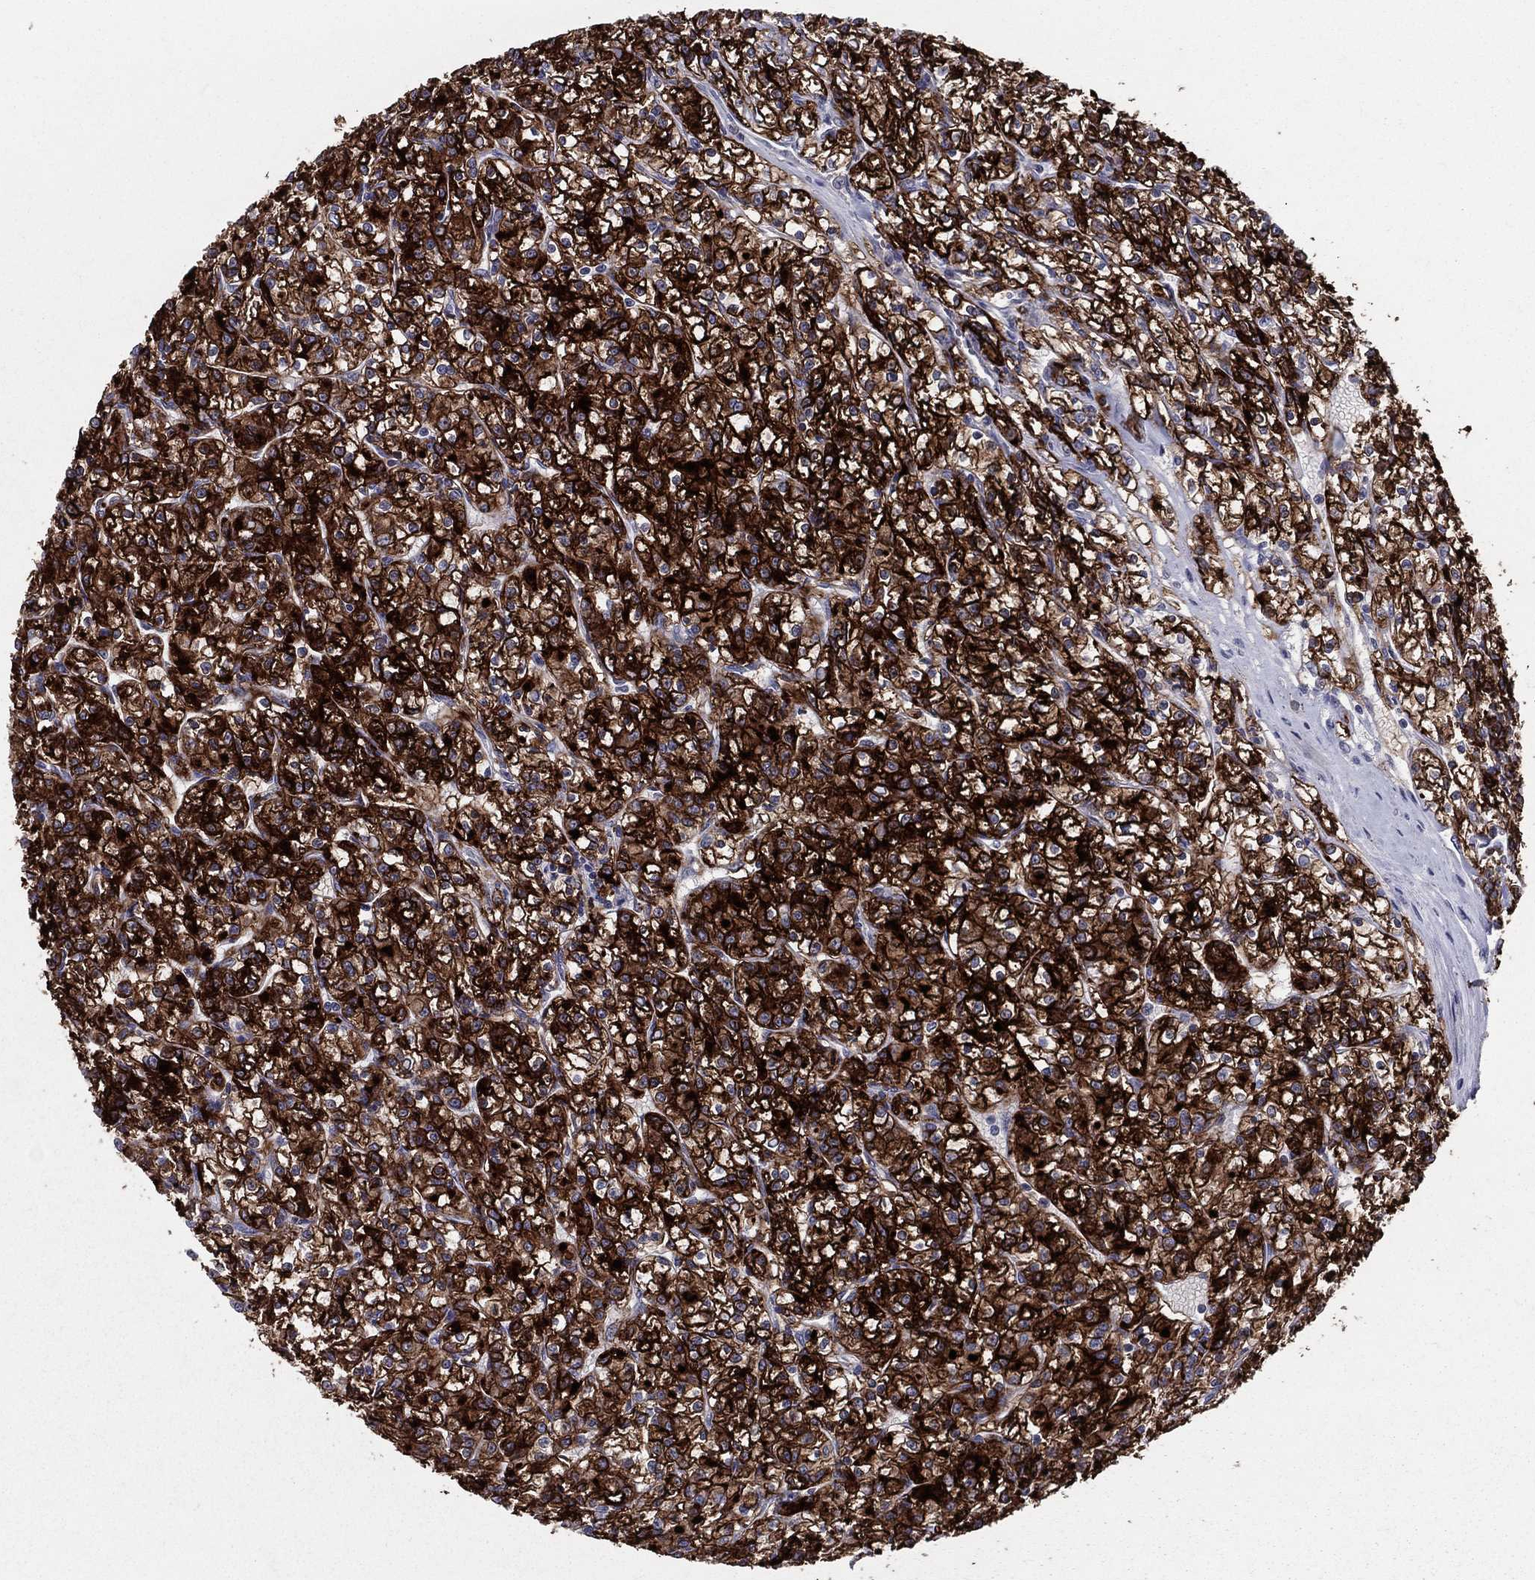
{"staining": {"intensity": "strong", "quantity": ">75%", "location": "cytoplasmic/membranous"}, "tissue": "renal cancer", "cell_type": "Tumor cells", "image_type": "cancer", "snomed": [{"axis": "morphology", "description": "Adenocarcinoma, NOS"}, {"axis": "topography", "description": "Kidney"}], "caption": "This histopathology image displays immunohistochemistry (IHC) staining of renal adenocarcinoma, with high strong cytoplasmic/membranous positivity in approximately >75% of tumor cells.", "gene": "ACE2", "patient": {"sex": "female", "age": 59}}